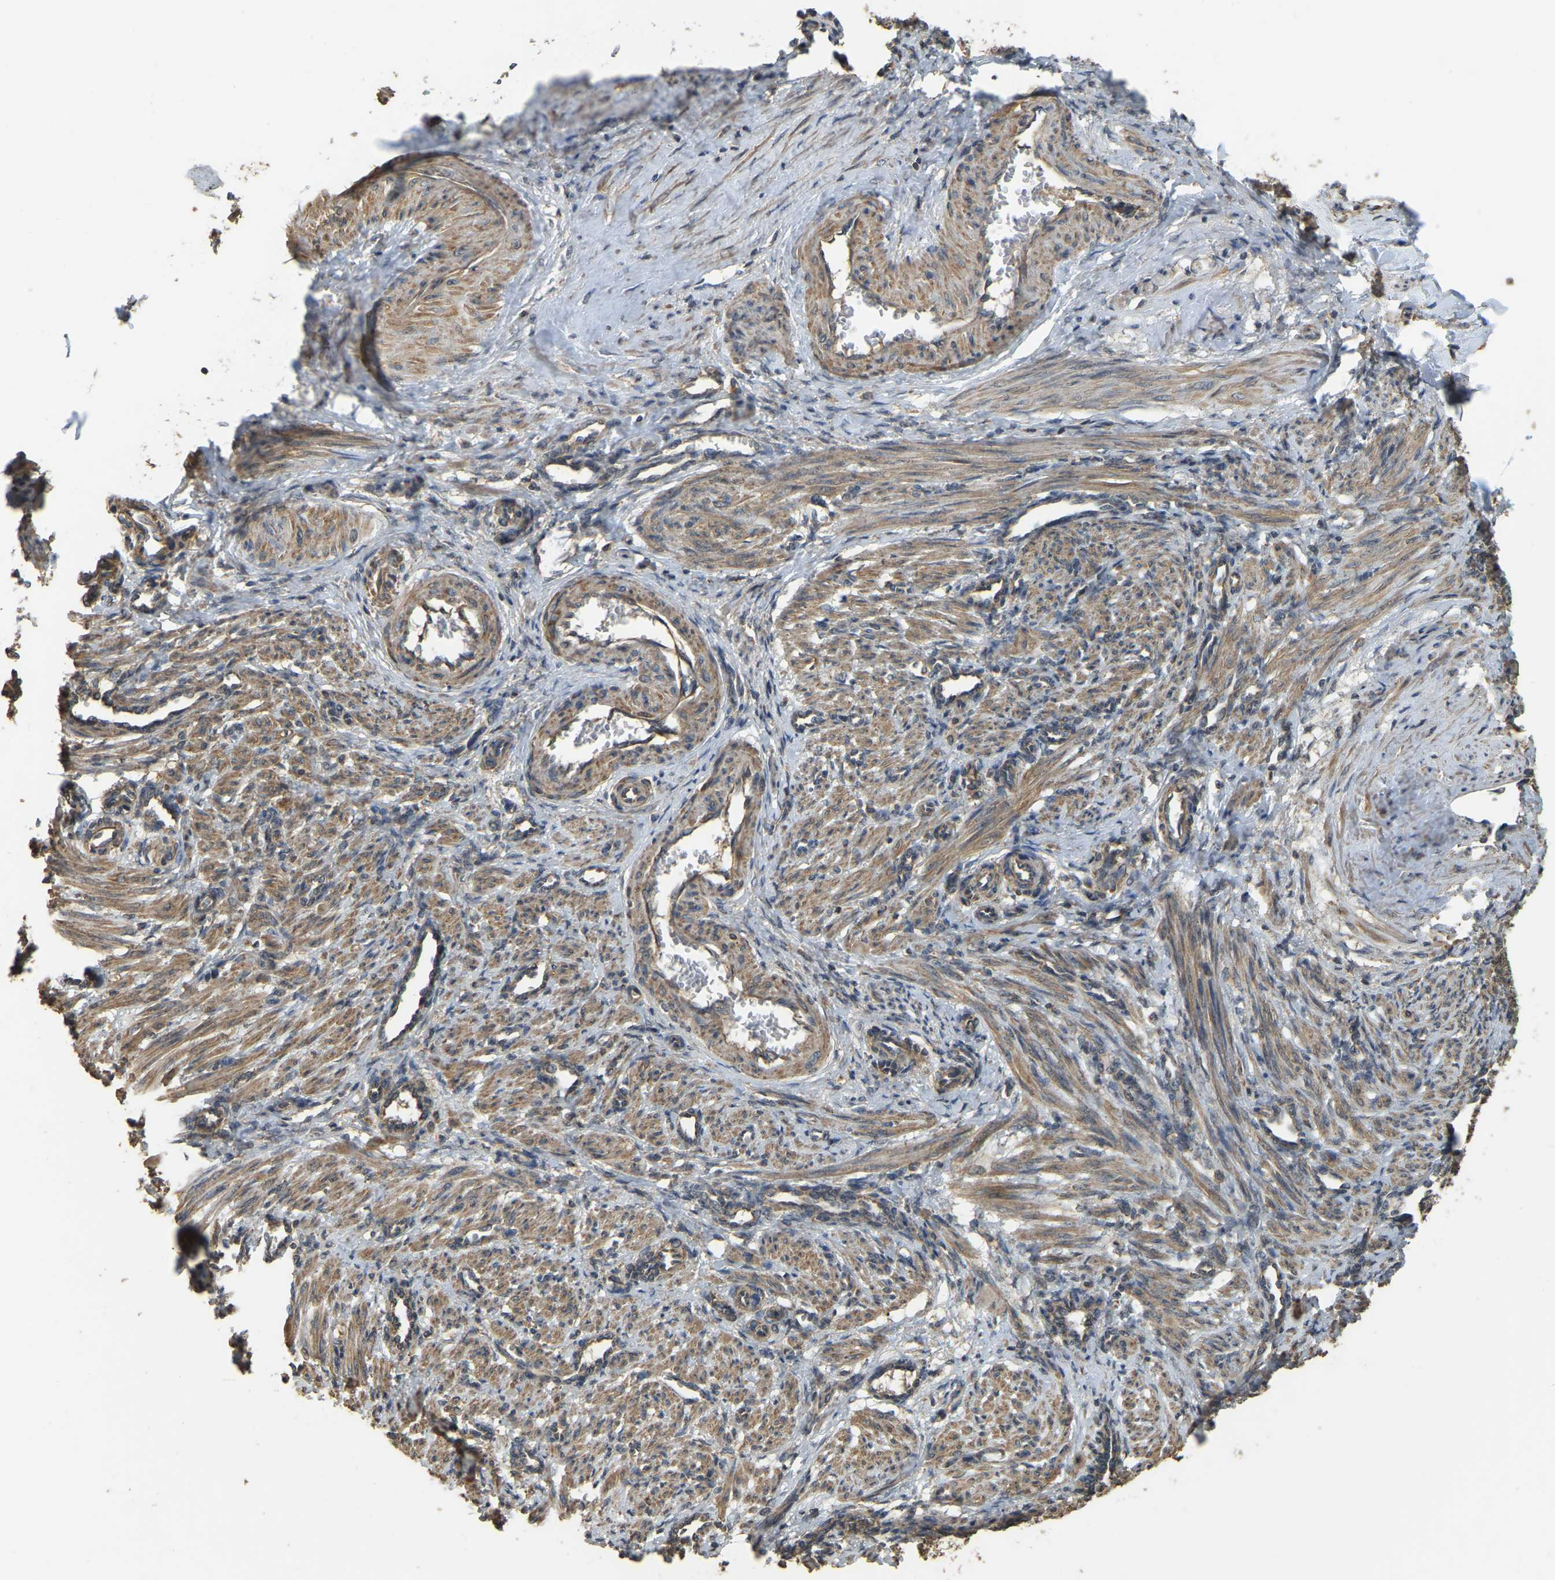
{"staining": {"intensity": "moderate", "quantity": ">75%", "location": "cytoplasmic/membranous"}, "tissue": "smooth muscle", "cell_type": "Smooth muscle cells", "image_type": "normal", "snomed": [{"axis": "morphology", "description": "Normal tissue, NOS"}, {"axis": "topography", "description": "Endometrium"}], "caption": "Brown immunohistochemical staining in benign human smooth muscle exhibits moderate cytoplasmic/membranous expression in approximately >75% of smooth muscle cells.", "gene": "GNG2", "patient": {"sex": "female", "age": 33}}